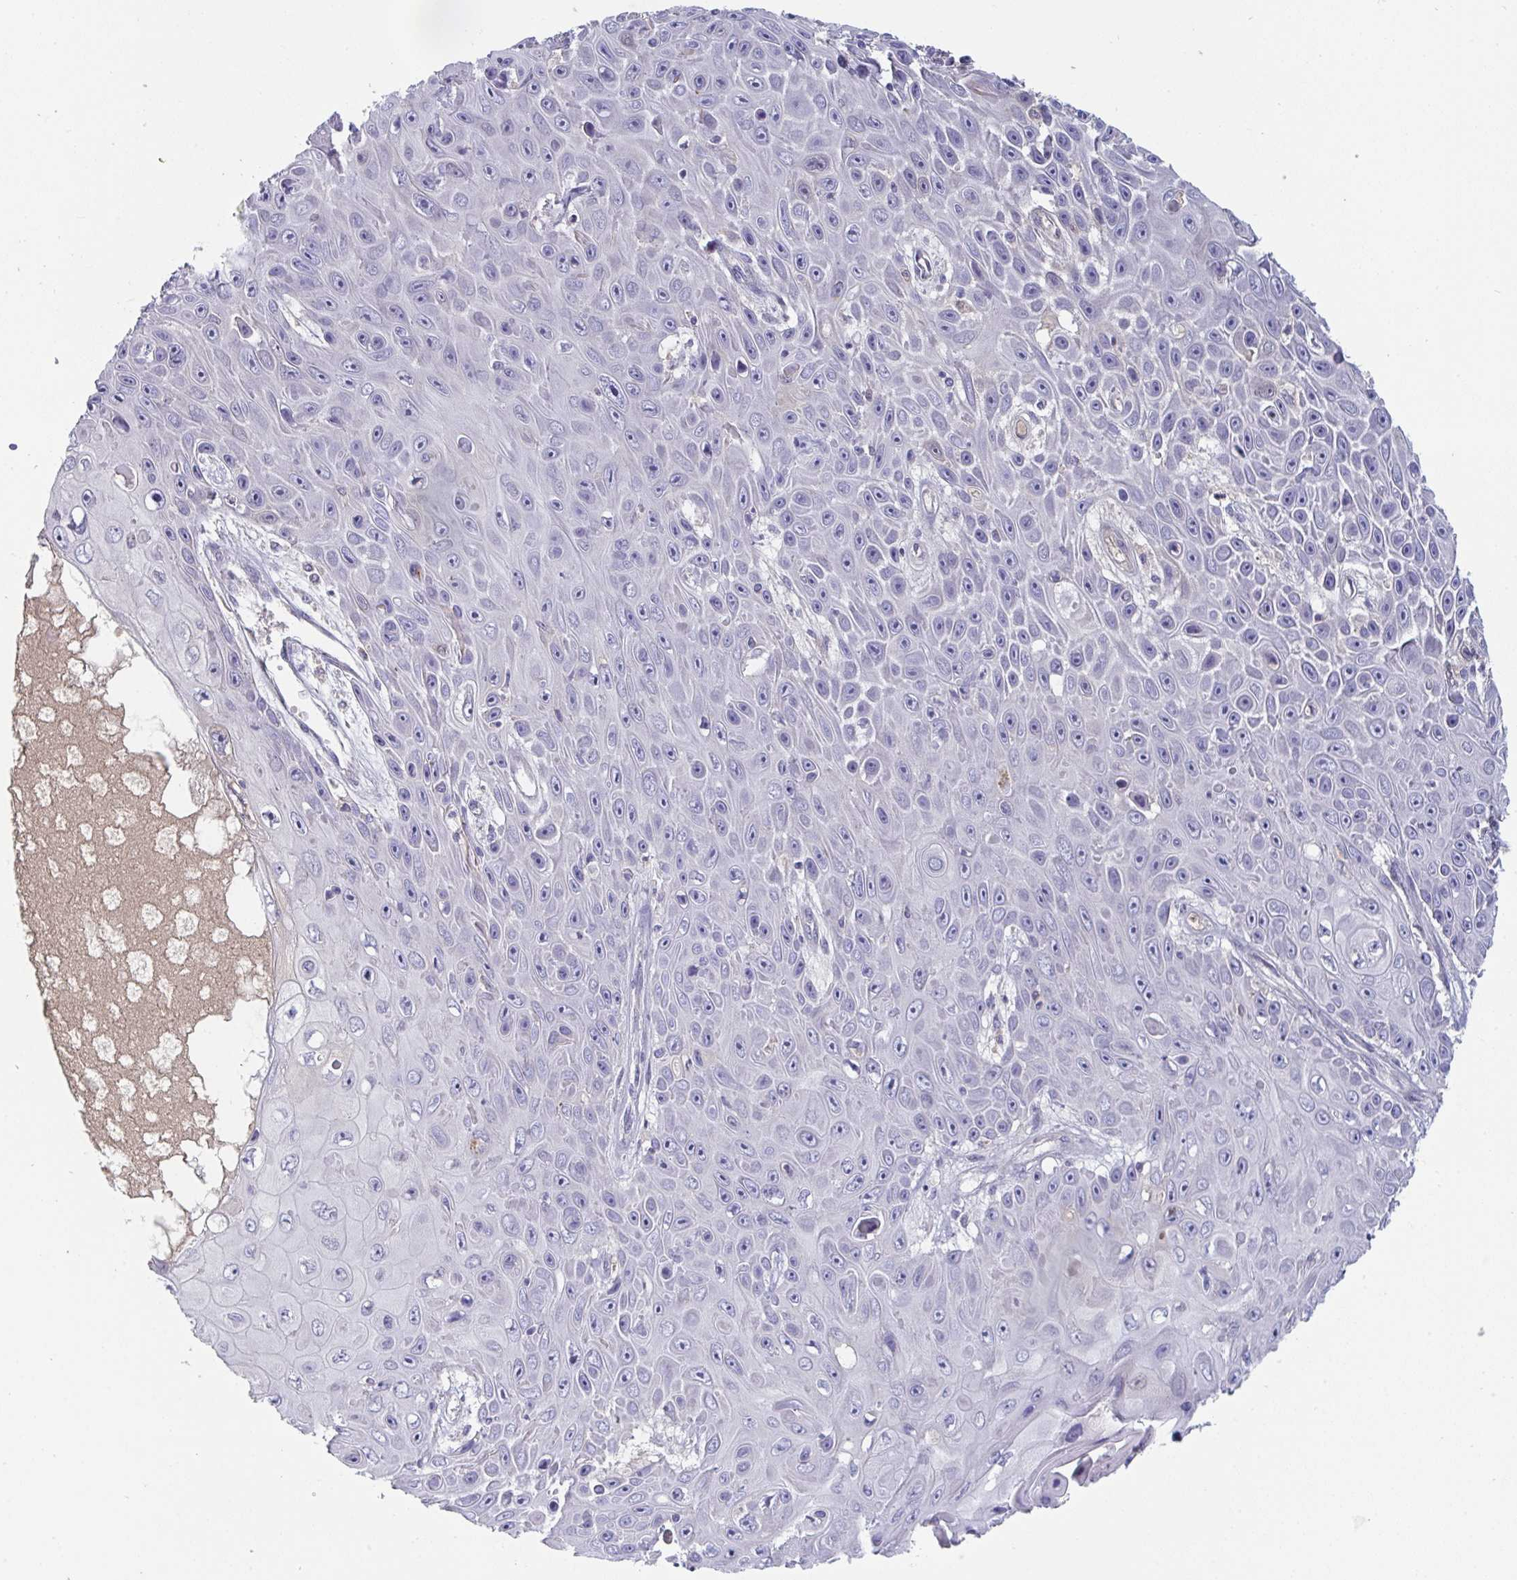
{"staining": {"intensity": "negative", "quantity": "none", "location": "none"}, "tissue": "skin cancer", "cell_type": "Tumor cells", "image_type": "cancer", "snomed": [{"axis": "morphology", "description": "Squamous cell carcinoma, NOS"}, {"axis": "topography", "description": "Skin"}], "caption": "An immunohistochemistry (IHC) histopathology image of squamous cell carcinoma (skin) is shown. There is no staining in tumor cells of squamous cell carcinoma (skin).", "gene": "HGFAC", "patient": {"sex": "male", "age": 82}}